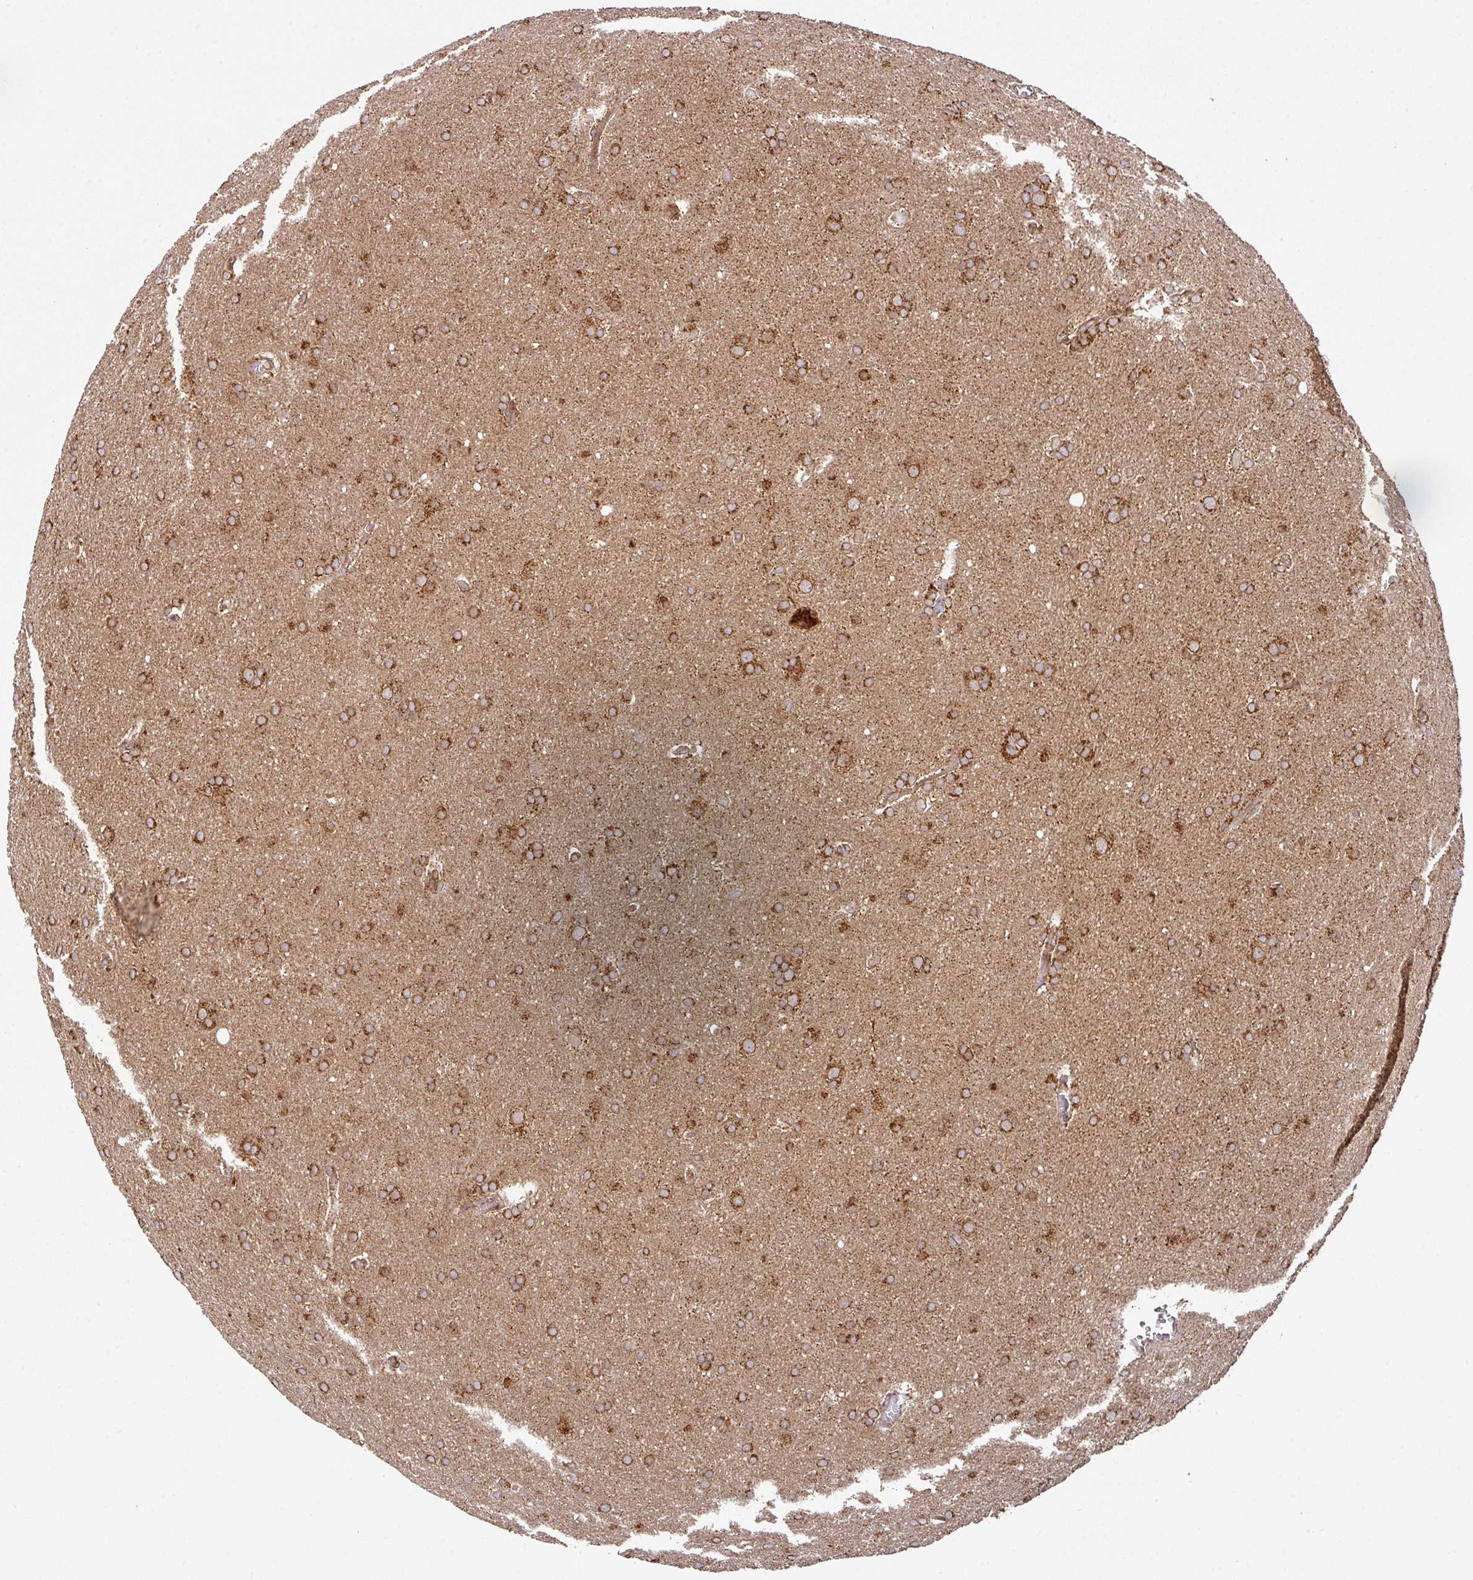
{"staining": {"intensity": "moderate", "quantity": ">75%", "location": "cytoplasmic/membranous"}, "tissue": "glioma", "cell_type": "Tumor cells", "image_type": "cancer", "snomed": [{"axis": "morphology", "description": "Glioma, malignant, Low grade"}, {"axis": "topography", "description": "Brain"}], "caption": "Glioma tissue shows moderate cytoplasmic/membranous staining in about >75% of tumor cells", "gene": "TRAP1", "patient": {"sex": "female", "age": 32}}